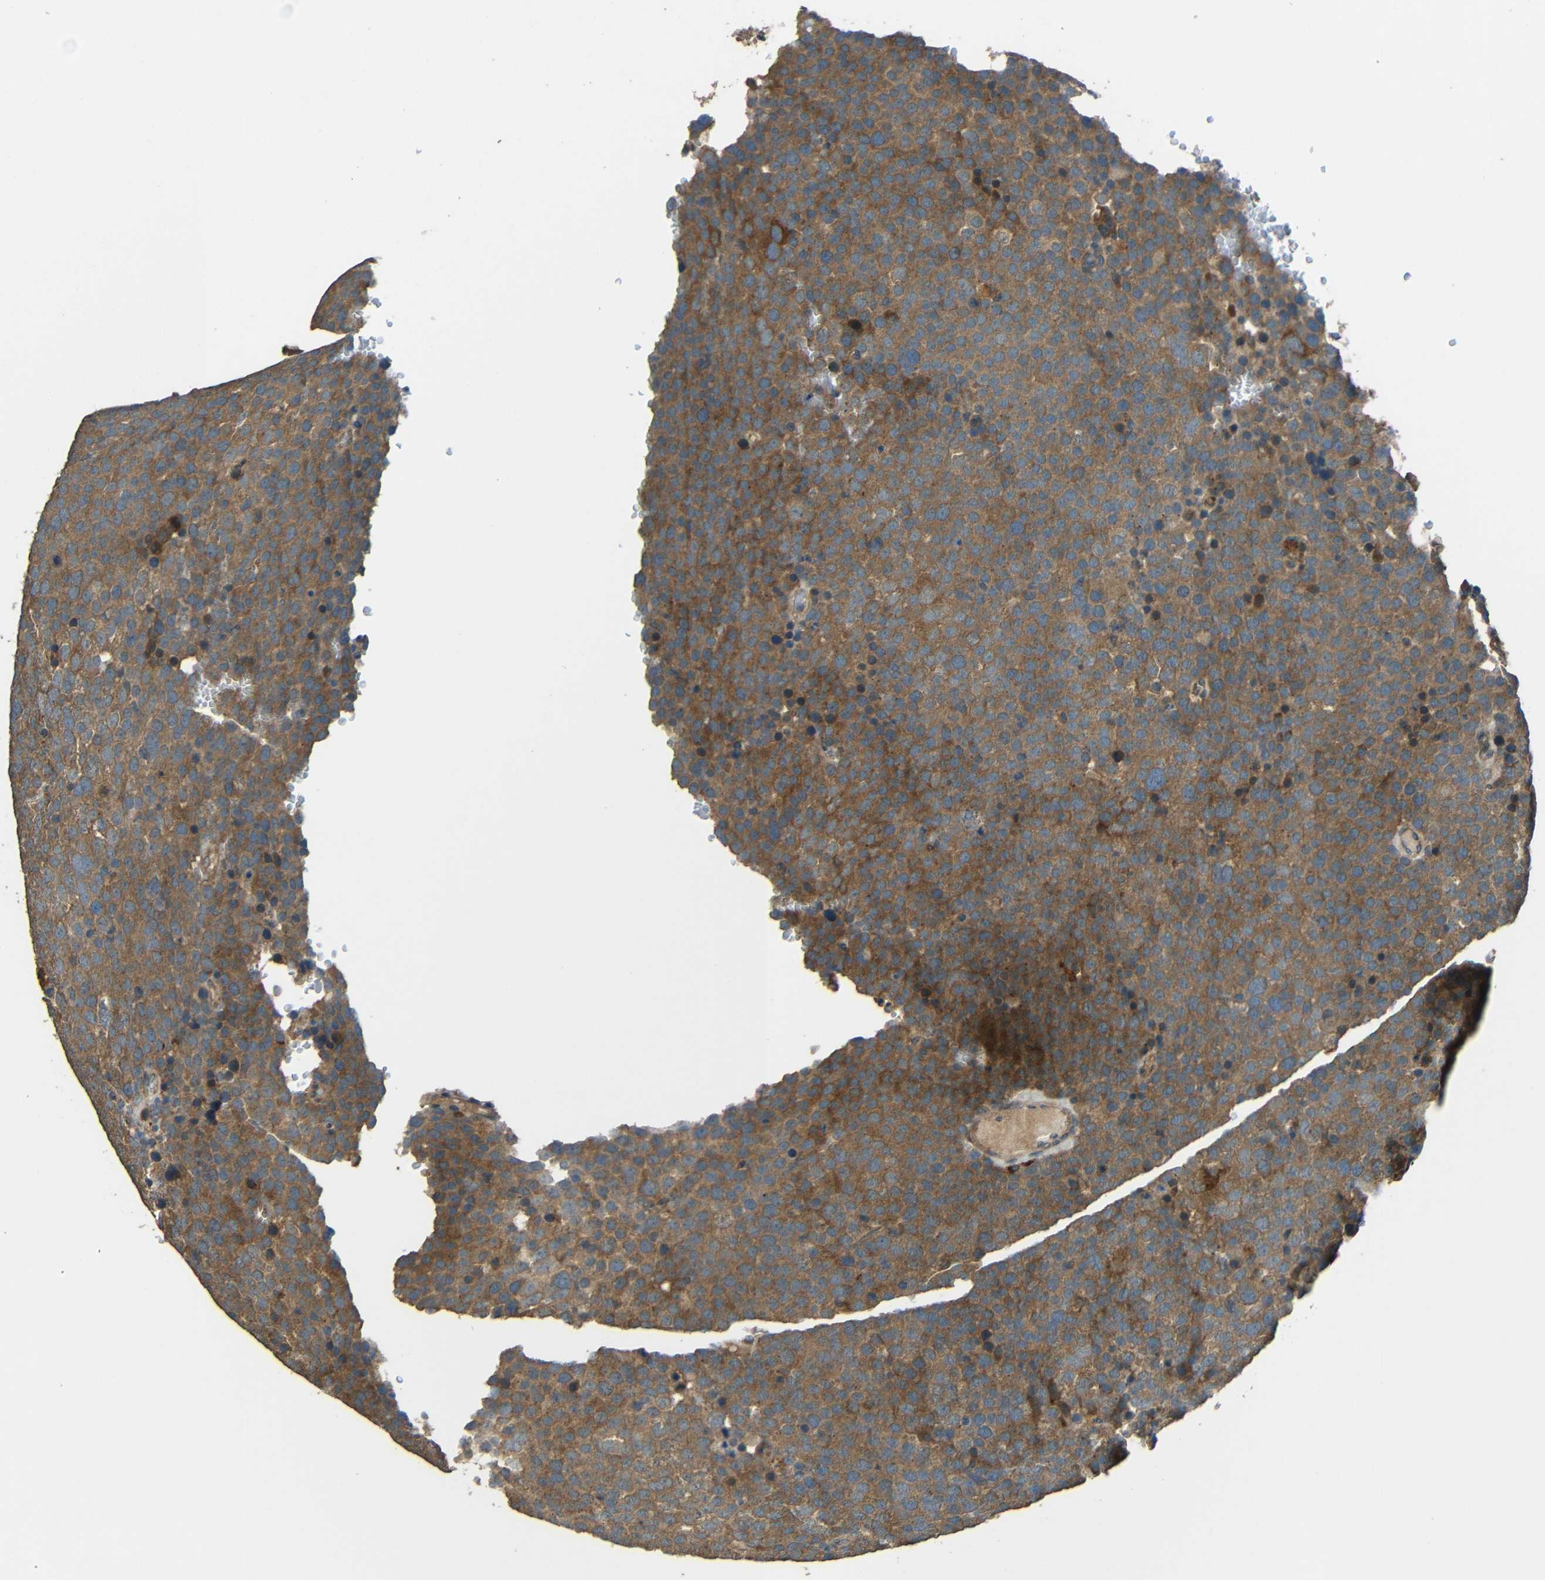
{"staining": {"intensity": "moderate", "quantity": ">75%", "location": "cytoplasmic/membranous"}, "tissue": "testis cancer", "cell_type": "Tumor cells", "image_type": "cancer", "snomed": [{"axis": "morphology", "description": "Seminoma, NOS"}, {"axis": "topography", "description": "Testis"}], "caption": "Seminoma (testis) was stained to show a protein in brown. There is medium levels of moderate cytoplasmic/membranous expression in about >75% of tumor cells.", "gene": "ACACA", "patient": {"sex": "male", "age": 71}}